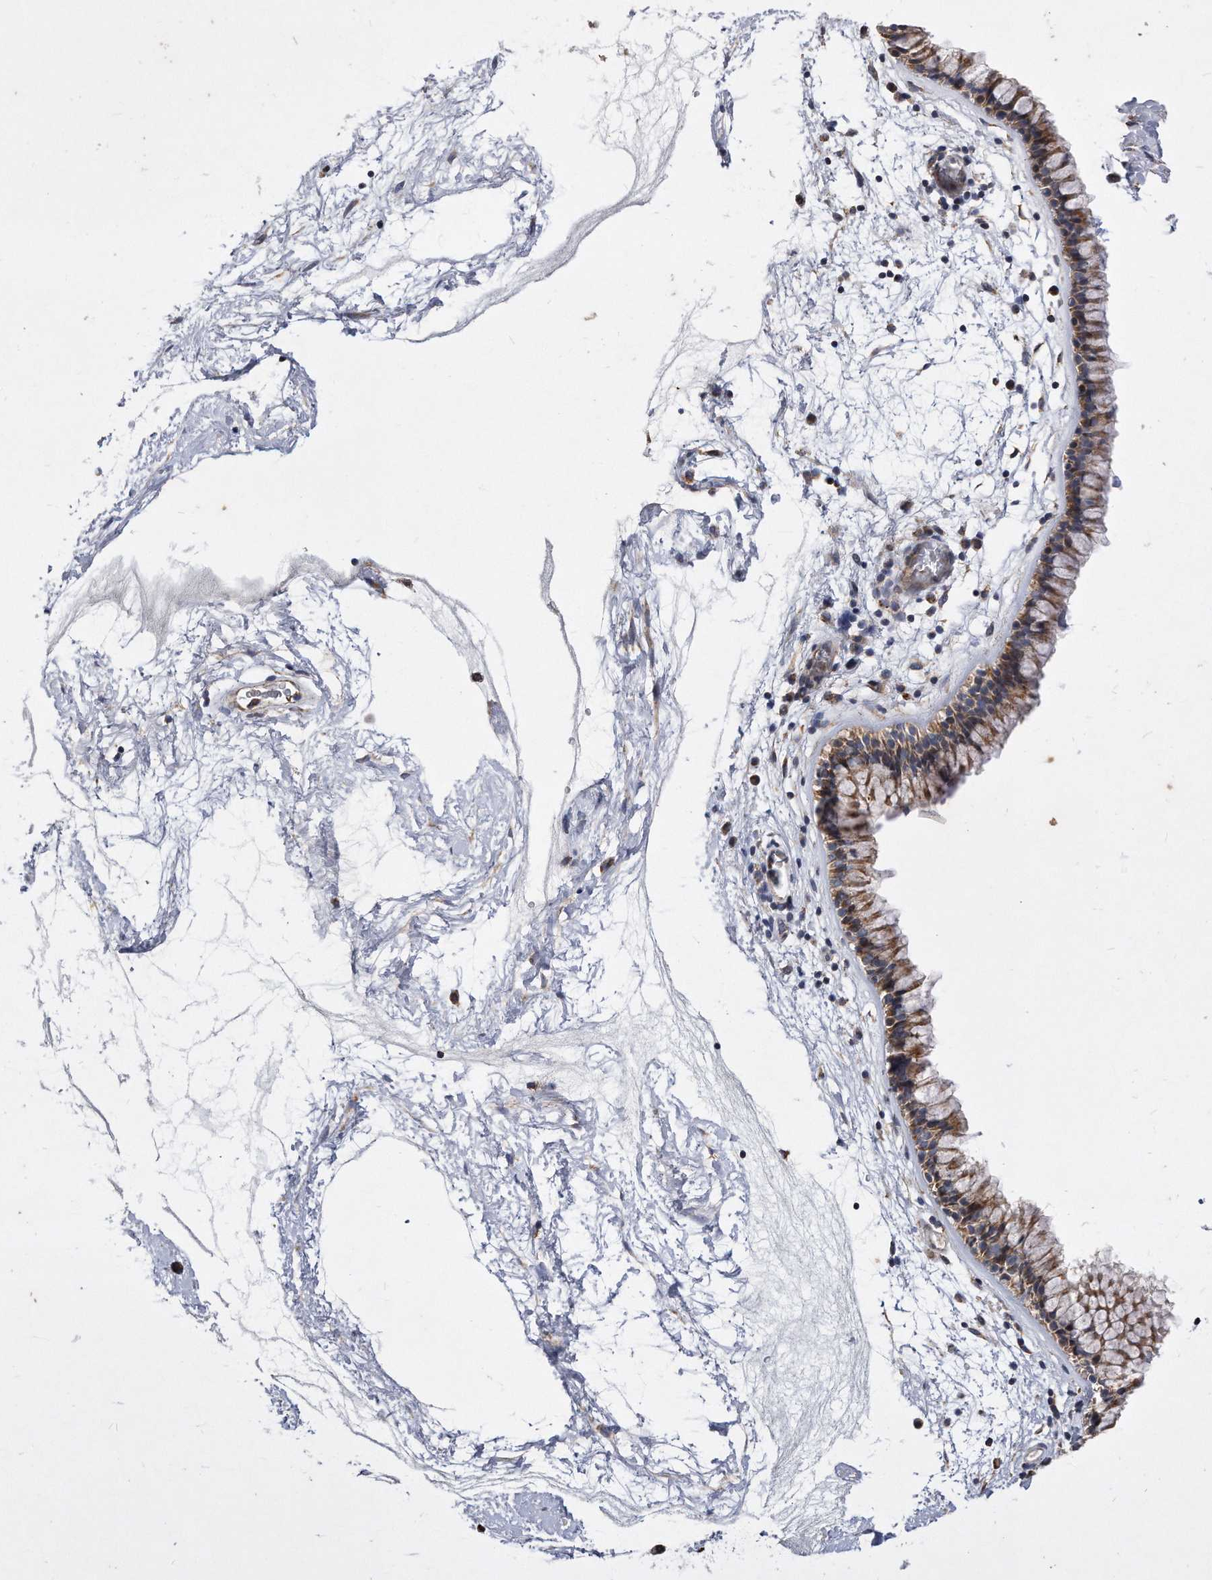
{"staining": {"intensity": "moderate", "quantity": ">75%", "location": "cytoplasmic/membranous"}, "tissue": "nasopharynx", "cell_type": "Respiratory epithelial cells", "image_type": "normal", "snomed": [{"axis": "morphology", "description": "Normal tissue, NOS"}, {"axis": "morphology", "description": "Inflammation, NOS"}, {"axis": "topography", "description": "Nasopharynx"}], "caption": "A brown stain labels moderate cytoplasmic/membranous expression of a protein in respiratory epithelial cells of unremarkable human nasopharynx.", "gene": "PPP5C", "patient": {"sex": "male", "age": 48}}